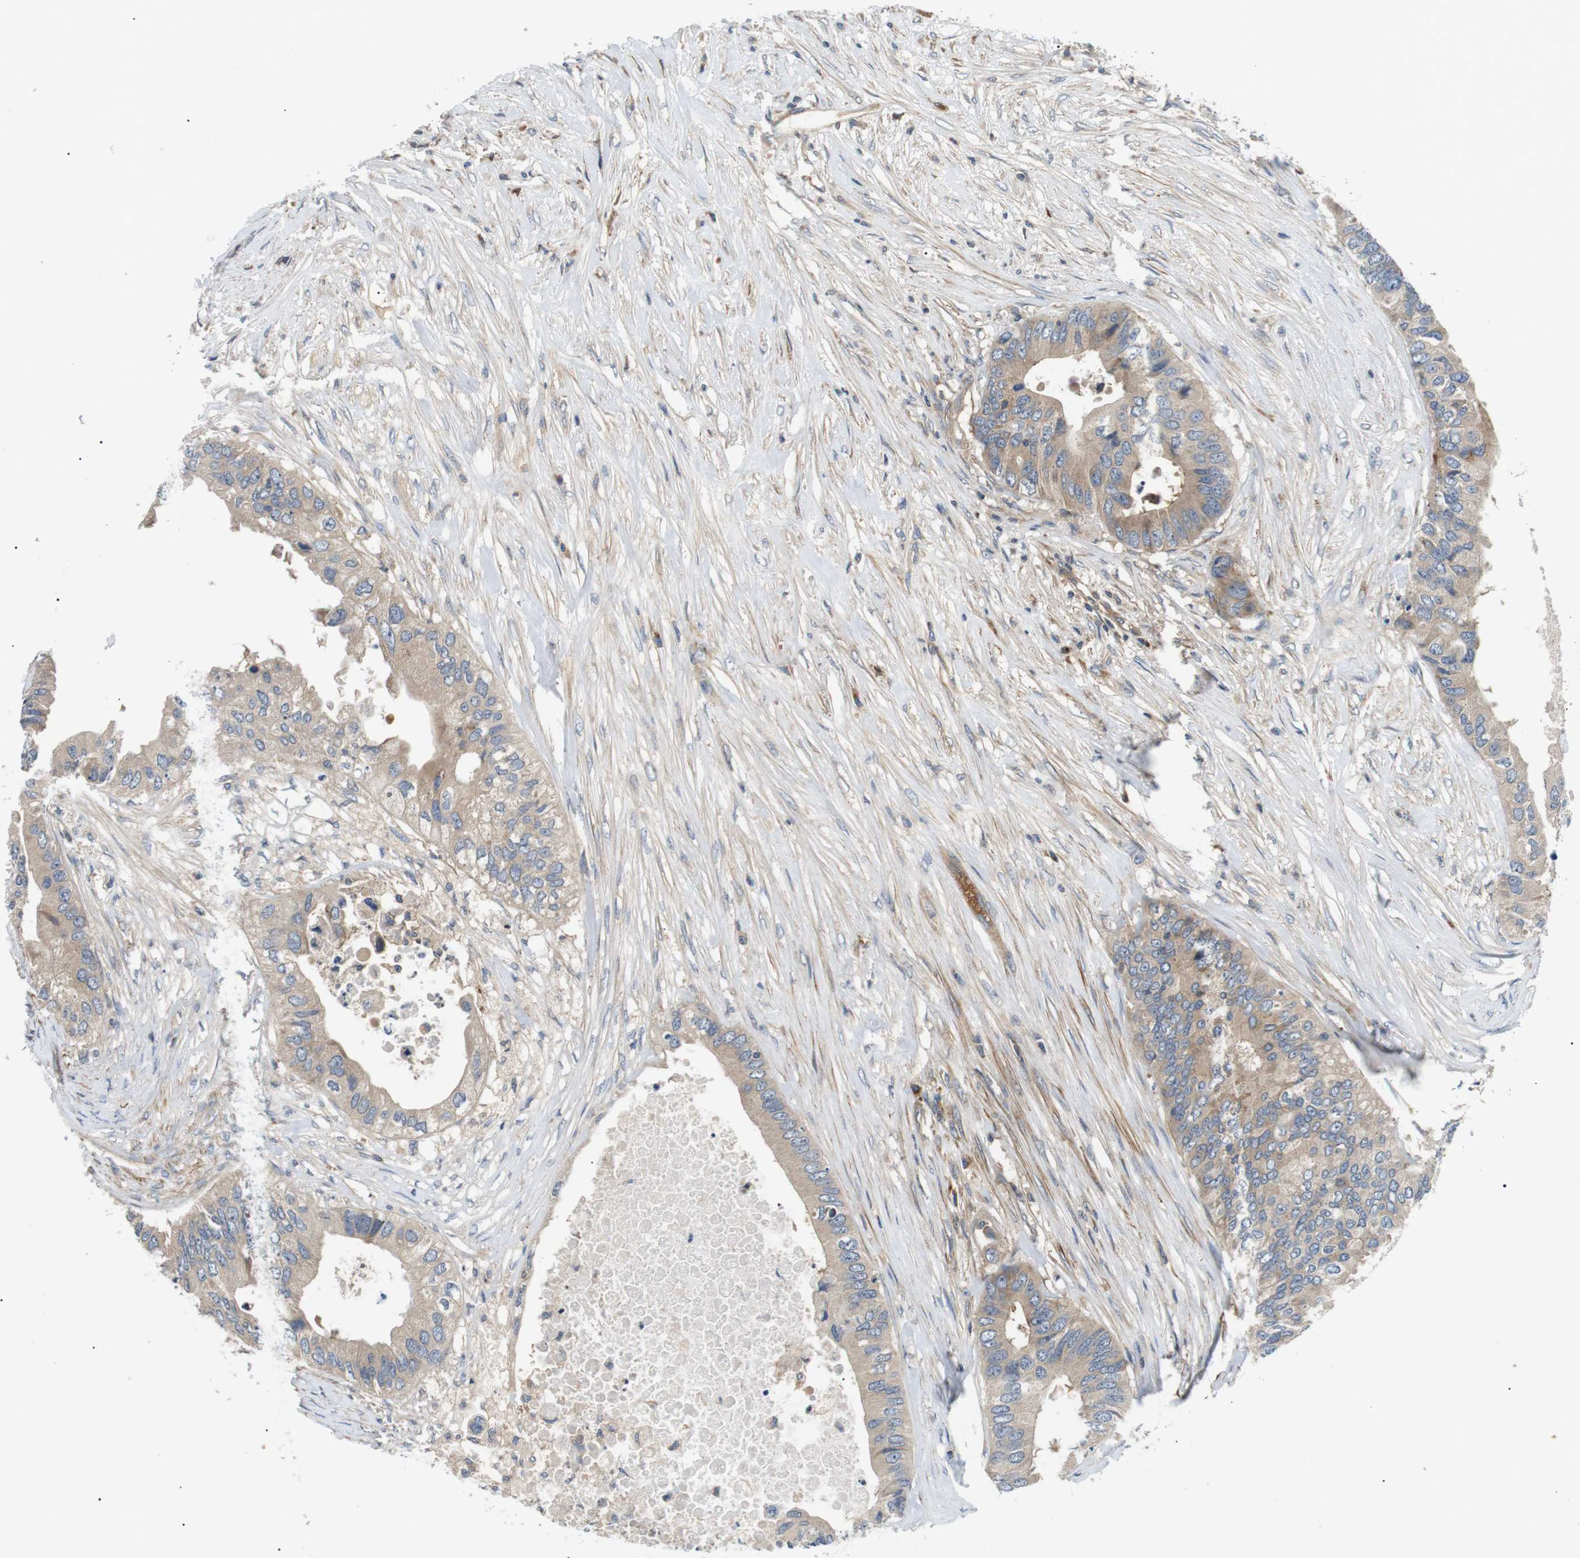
{"staining": {"intensity": "weak", "quantity": ">75%", "location": "cytoplasmic/membranous"}, "tissue": "colorectal cancer", "cell_type": "Tumor cells", "image_type": "cancer", "snomed": [{"axis": "morphology", "description": "Adenocarcinoma, NOS"}, {"axis": "topography", "description": "Colon"}], "caption": "Human adenocarcinoma (colorectal) stained with a protein marker displays weak staining in tumor cells.", "gene": "DIPK1A", "patient": {"sex": "male", "age": 71}}